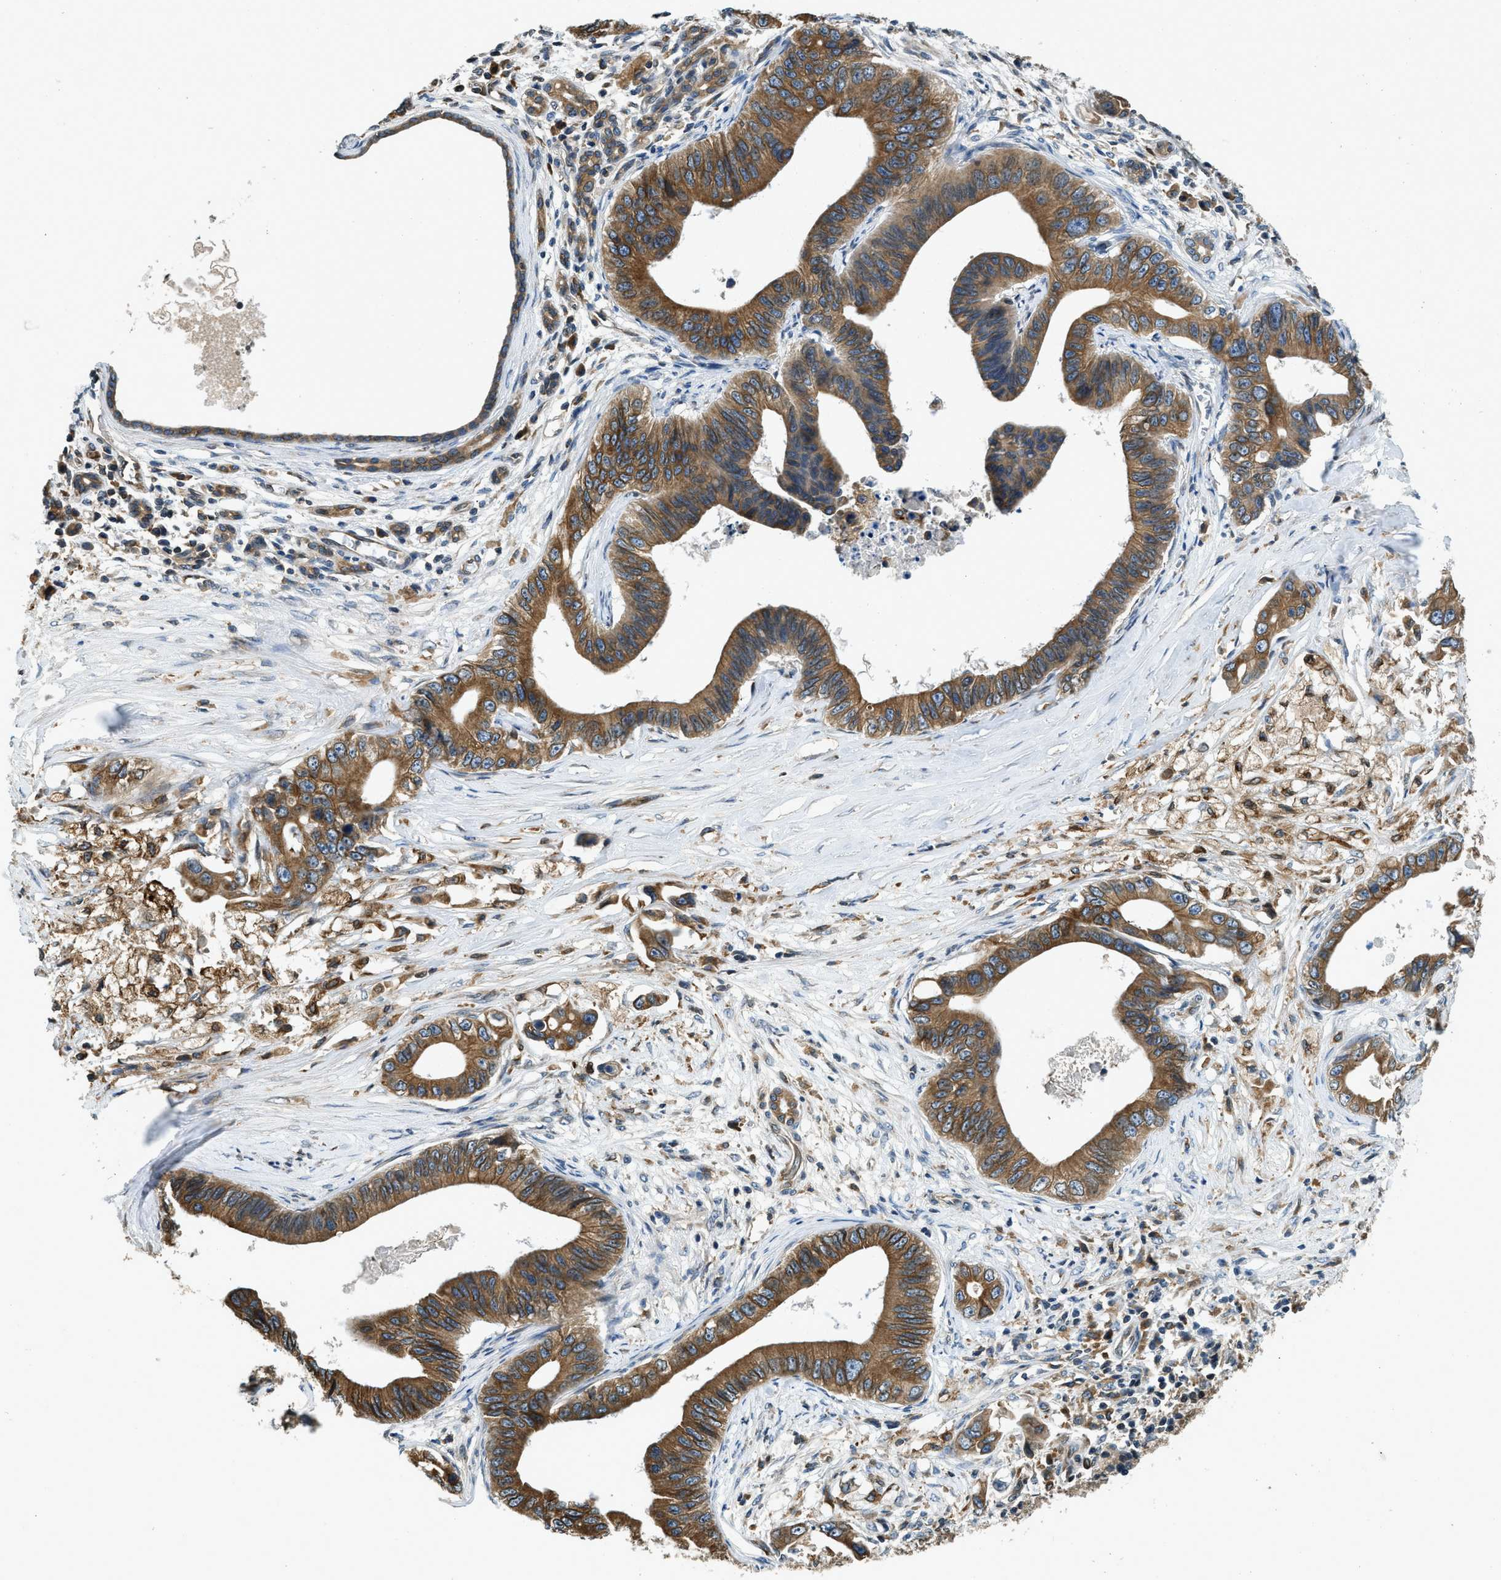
{"staining": {"intensity": "strong", "quantity": ">75%", "location": "cytoplasmic/membranous"}, "tissue": "pancreatic cancer", "cell_type": "Tumor cells", "image_type": "cancer", "snomed": [{"axis": "morphology", "description": "Adenocarcinoma, NOS"}, {"axis": "topography", "description": "Pancreas"}], "caption": "Pancreatic cancer stained with IHC shows strong cytoplasmic/membranous staining in approximately >75% of tumor cells.", "gene": "BCAP31", "patient": {"sex": "male", "age": 77}}